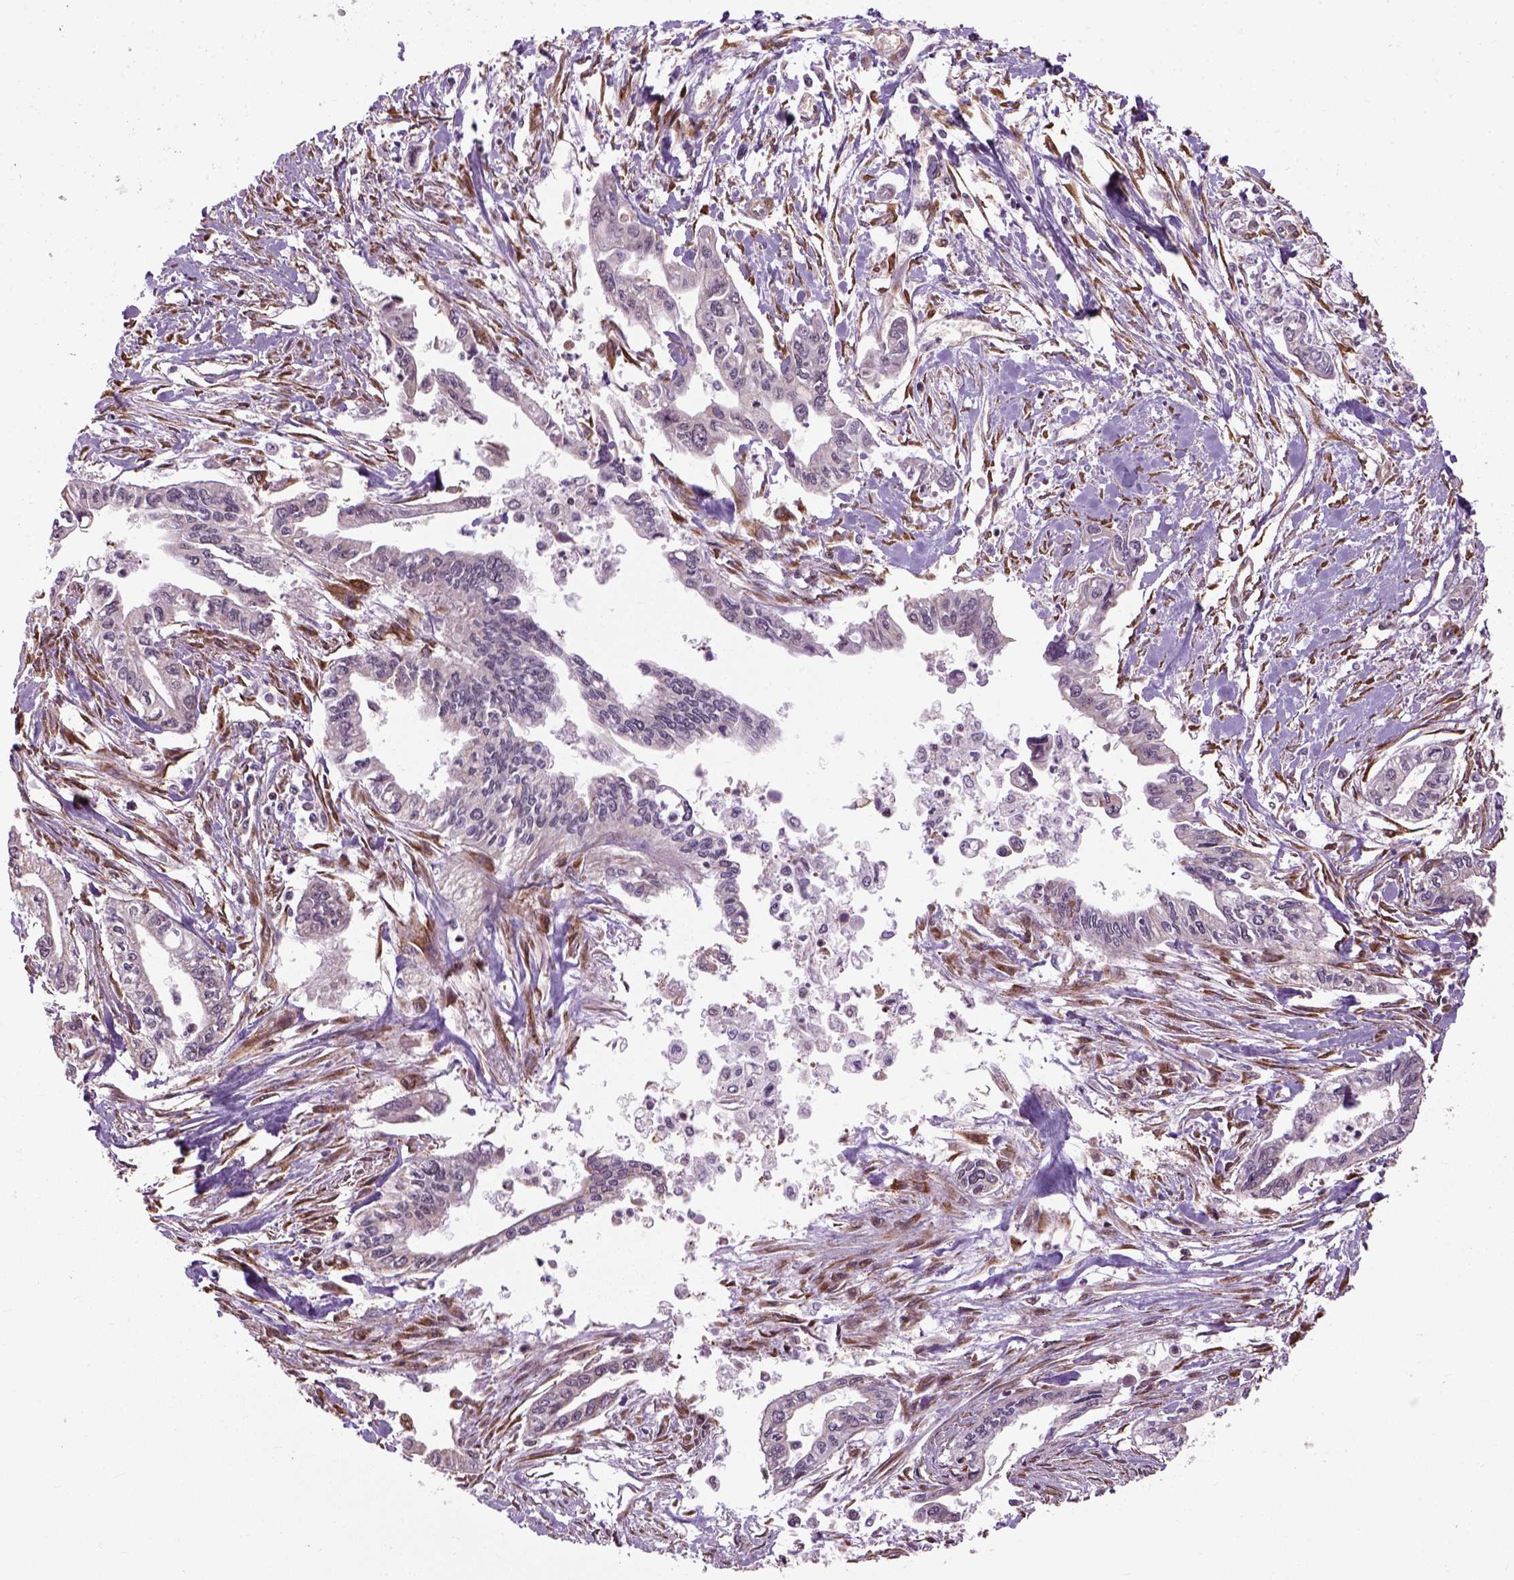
{"staining": {"intensity": "negative", "quantity": "none", "location": "none"}, "tissue": "pancreatic cancer", "cell_type": "Tumor cells", "image_type": "cancer", "snomed": [{"axis": "morphology", "description": "Adenocarcinoma, NOS"}, {"axis": "topography", "description": "Pancreas"}], "caption": "This is an immunohistochemistry image of adenocarcinoma (pancreatic). There is no staining in tumor cells.", "gene": "XK", "patient": {"sex": "male", "age": 60}}